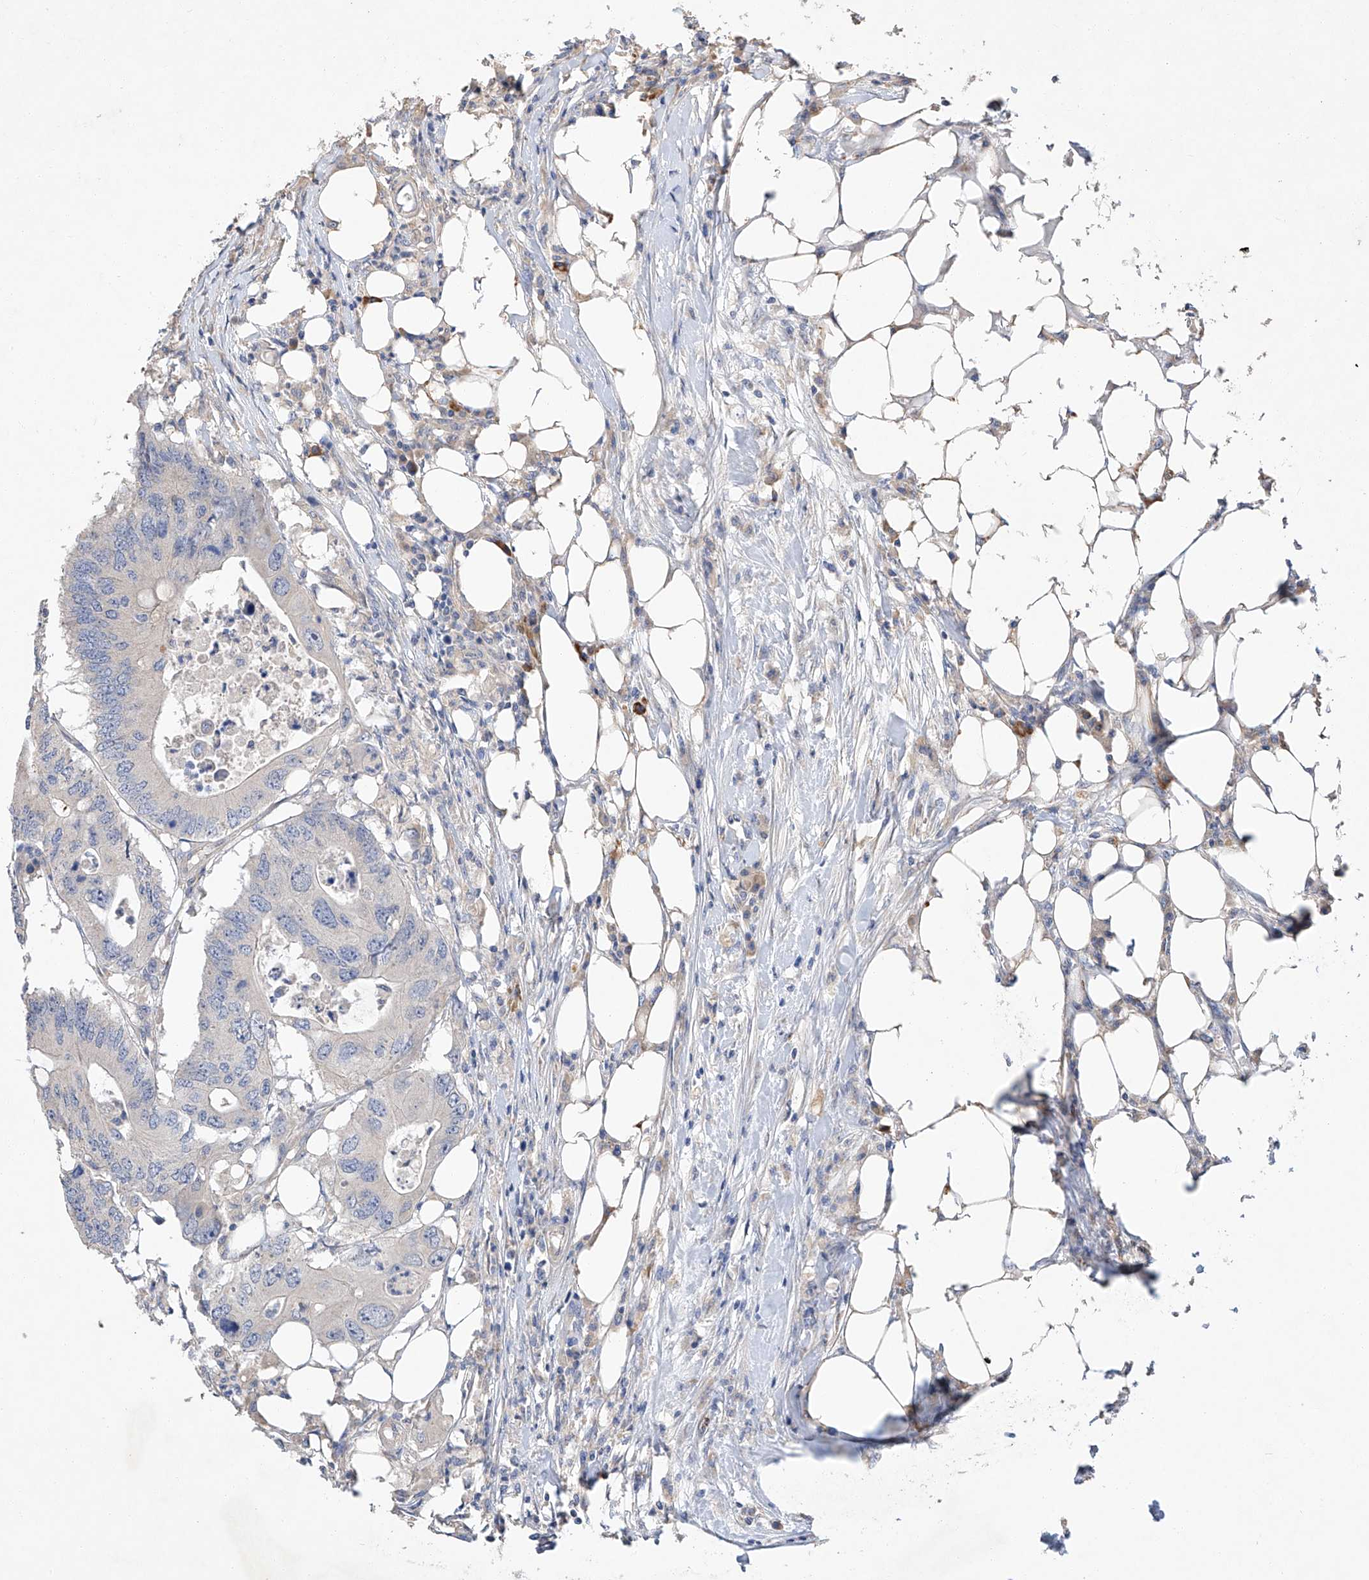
{"staining": {"intensity": "negative", "quantity": "none", "location": "none"}, "tissue": "colorectal cancer", "cell_type": "Tumor cells", "image_type": "cancer", "snomed": [{"axis": "morphology", "description": "Adenocarcinoma, NOS"}, {"axis": "topography", "description": "Colon"}], "caption": "Colorectal cancer stained for a protein using IHC shows no expression tumor cells.", "gene": "AMD1", "patient": {"sex": "male", "age": 71}}